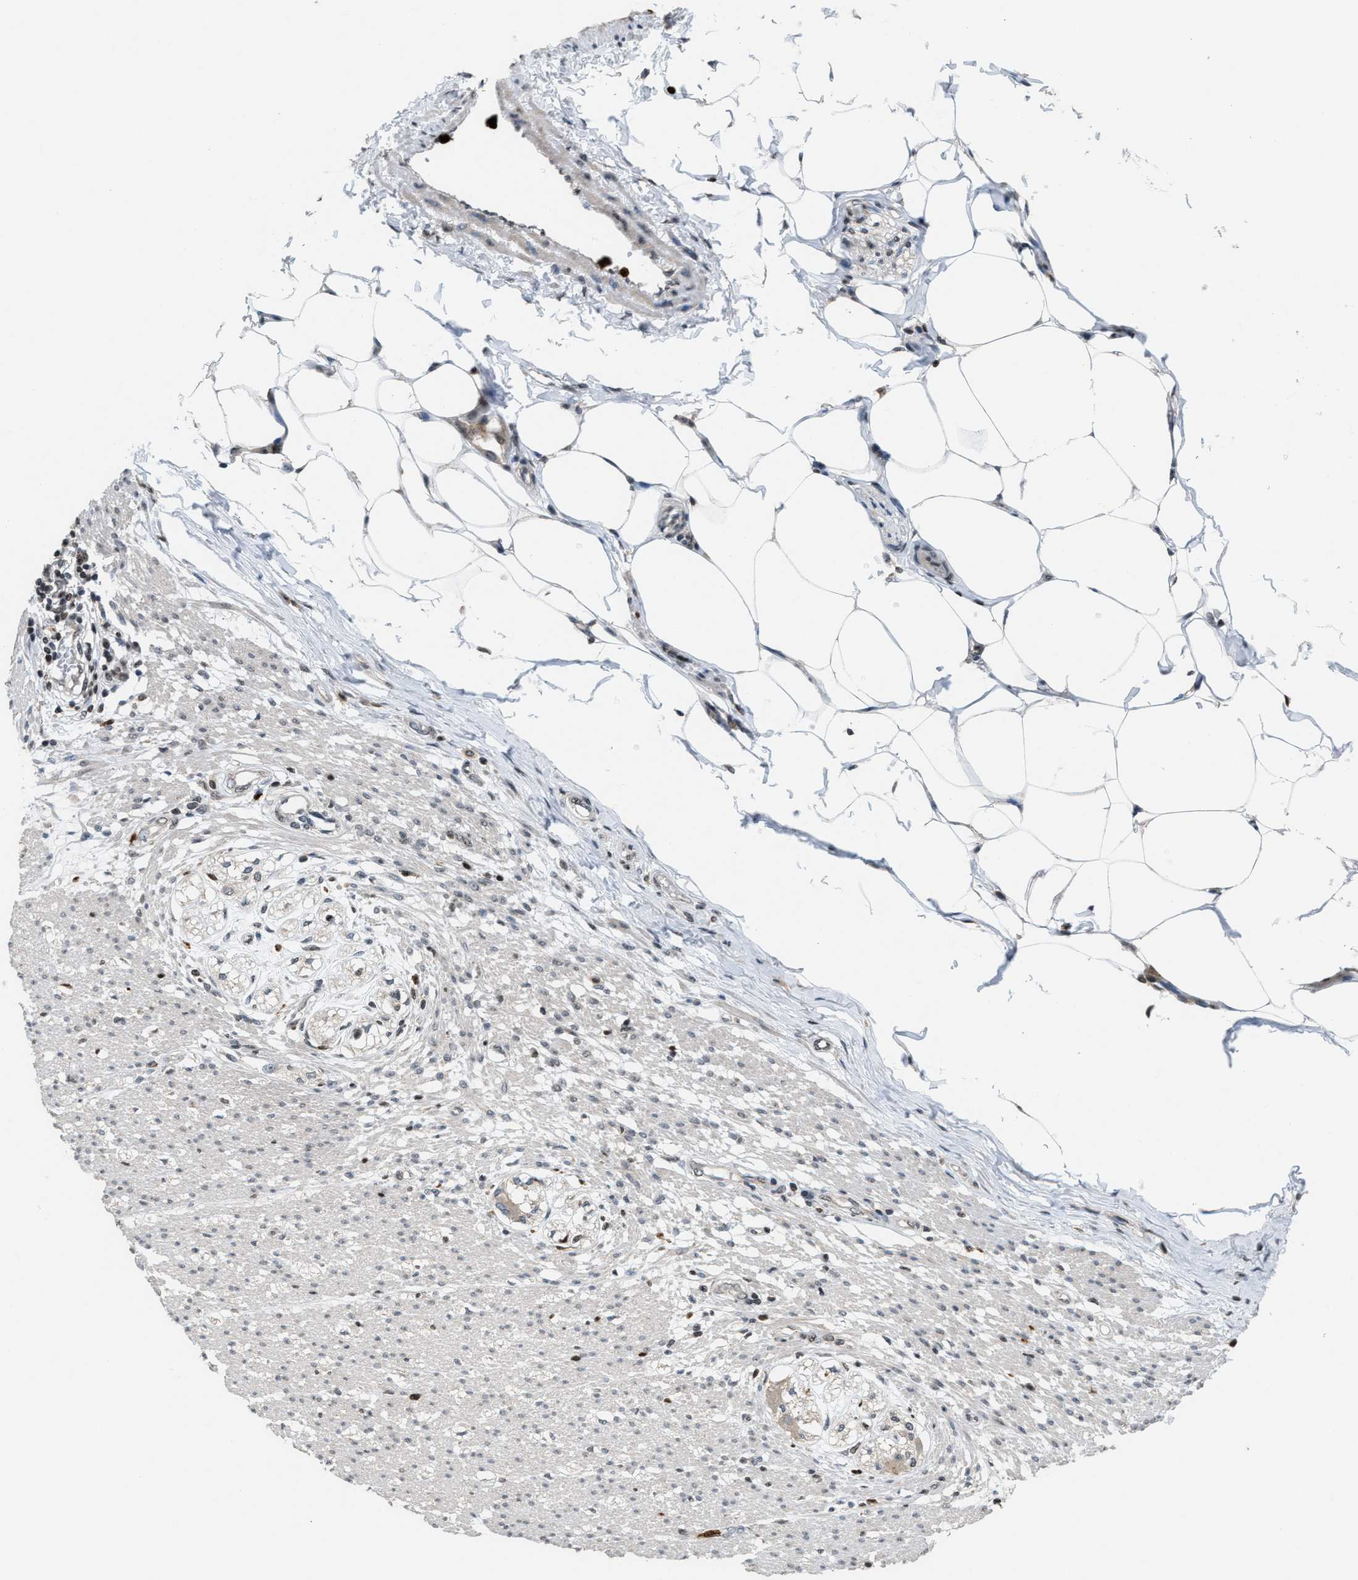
{"staining": {"intensity": "weak", "quantity": "25%-75%", "location": "cytoplasmic/membranous"}, "tissue": "smooth muscle", "cell_type": "Smooth muscle cells", "image_type": "normal", "snomed": [{"axis": "morphology", "description": "Normal tissue, NOS"}, {"axis": "morphology", "description": "Adenocarcinoma, NOS"}, {"axis": "topography", "description": "Colon"}, {"axis": "topography", "description": "Peripheral nerve tissue"}], "caption": "Smooth muscle stained with a brown dye reveals weak cytoplasmic/membranous positive staining in about 25%-75% of smooth muscle cells.", "gene": "PRUNE2", "patient": {"sex": "male", "age": 14}}